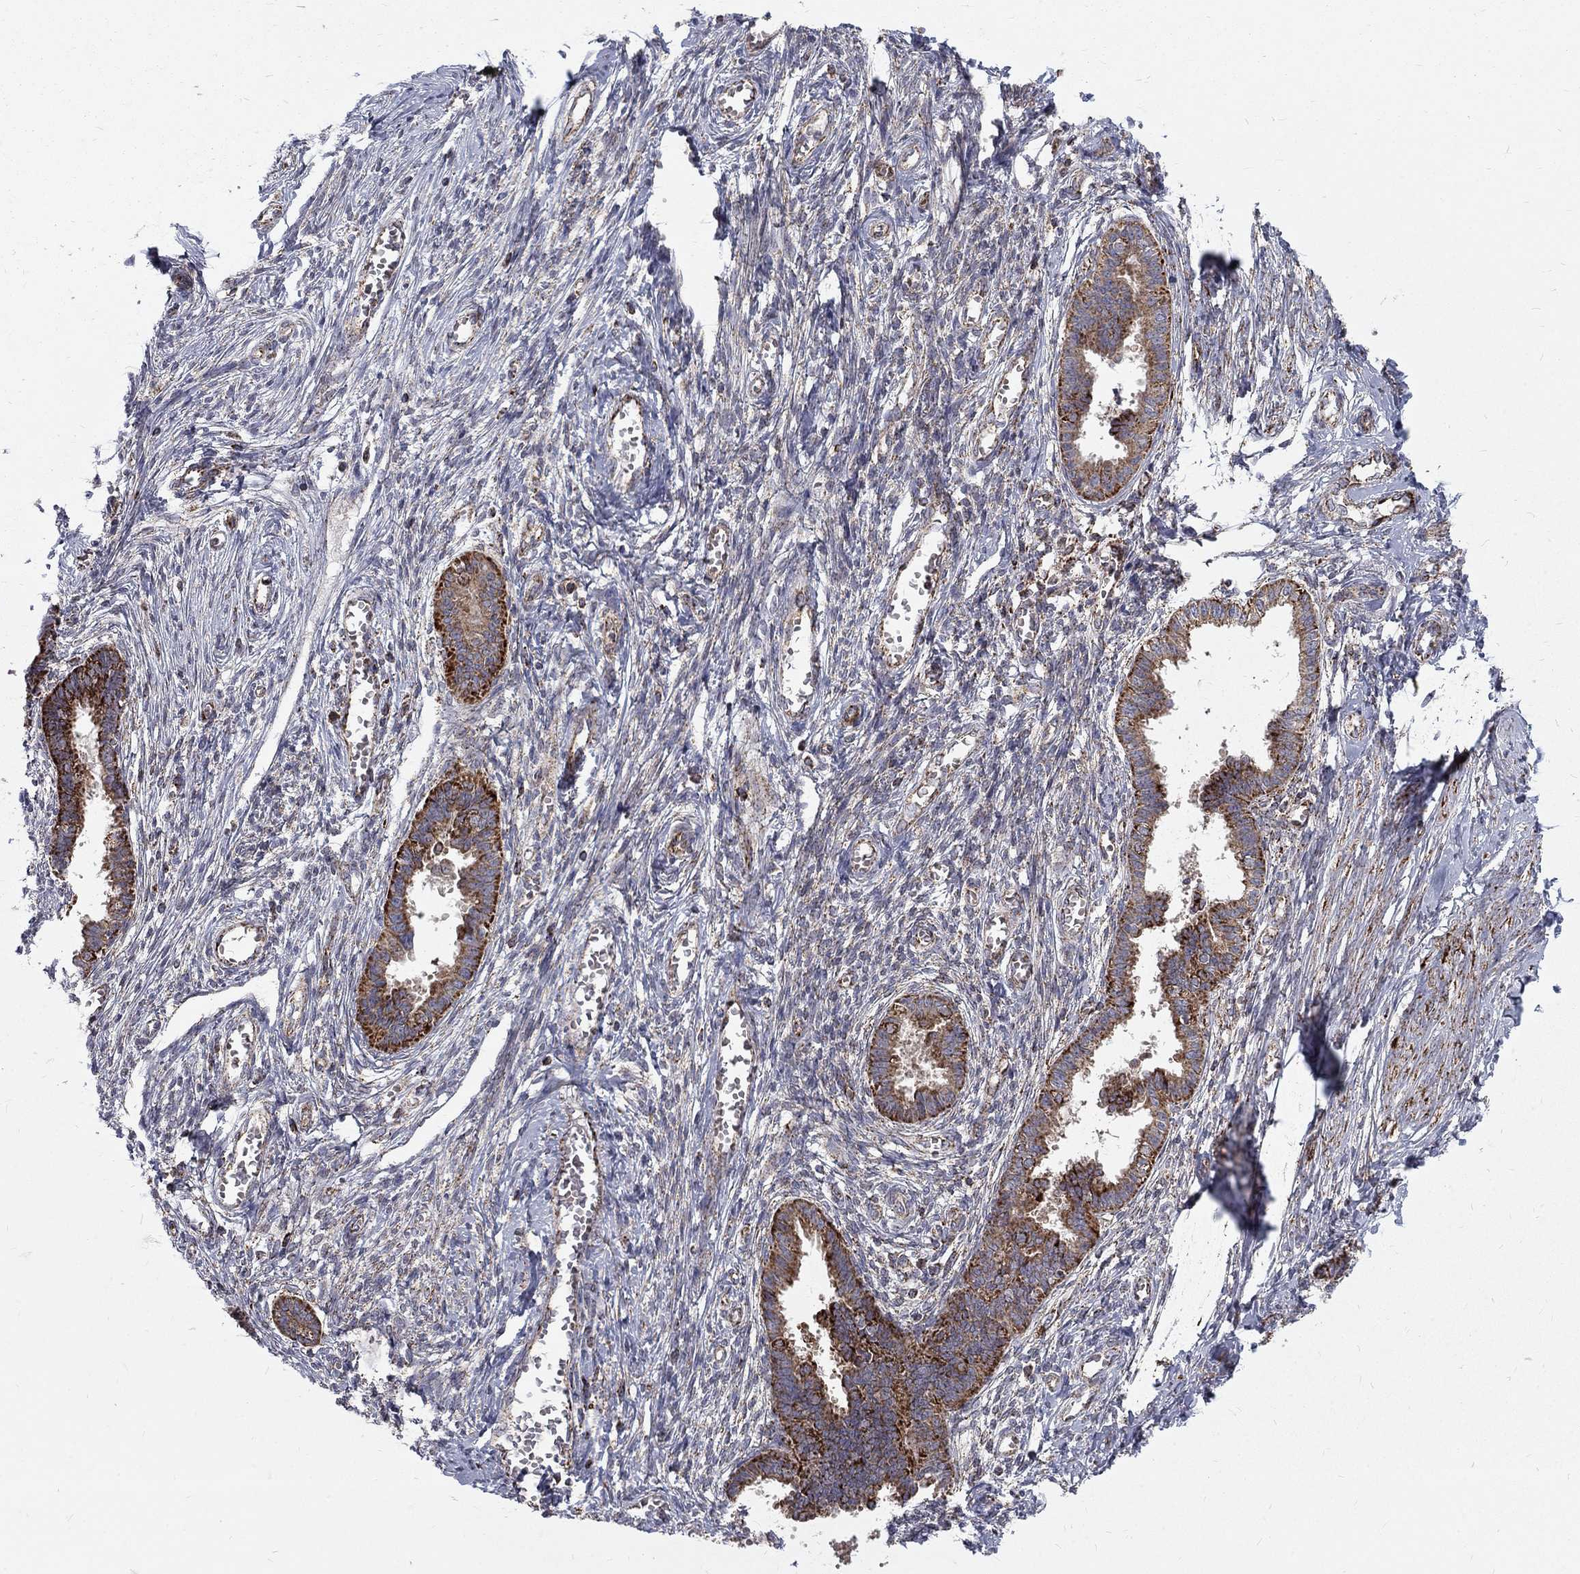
{"staining": {"intensity": "negative", "quantity": "none", "location": "none"}, "tissue": "endometrium", "cell_type": "Cells in endometrial stroma", "image_type": "normal", "snomed": [{"axis": "morphology", "description": "Normal tissue, NOS"}, {"axis": "topography", "description": "Cervix"}, {"axis": "topography", "description": "Endometrium"}], "caption": "The histopathology image displays no significant expression in cells in endometrial stroma of endometrium. The staining was performed using DAB (3,3'-diaminobenzidine) to visualize the protein expression in brown, while the nuclei were stained in blue with hematoxylin (Magnification: 20x).", "gene": "ALDH1B1", "patient": {"sex": "female", "age": 37}}